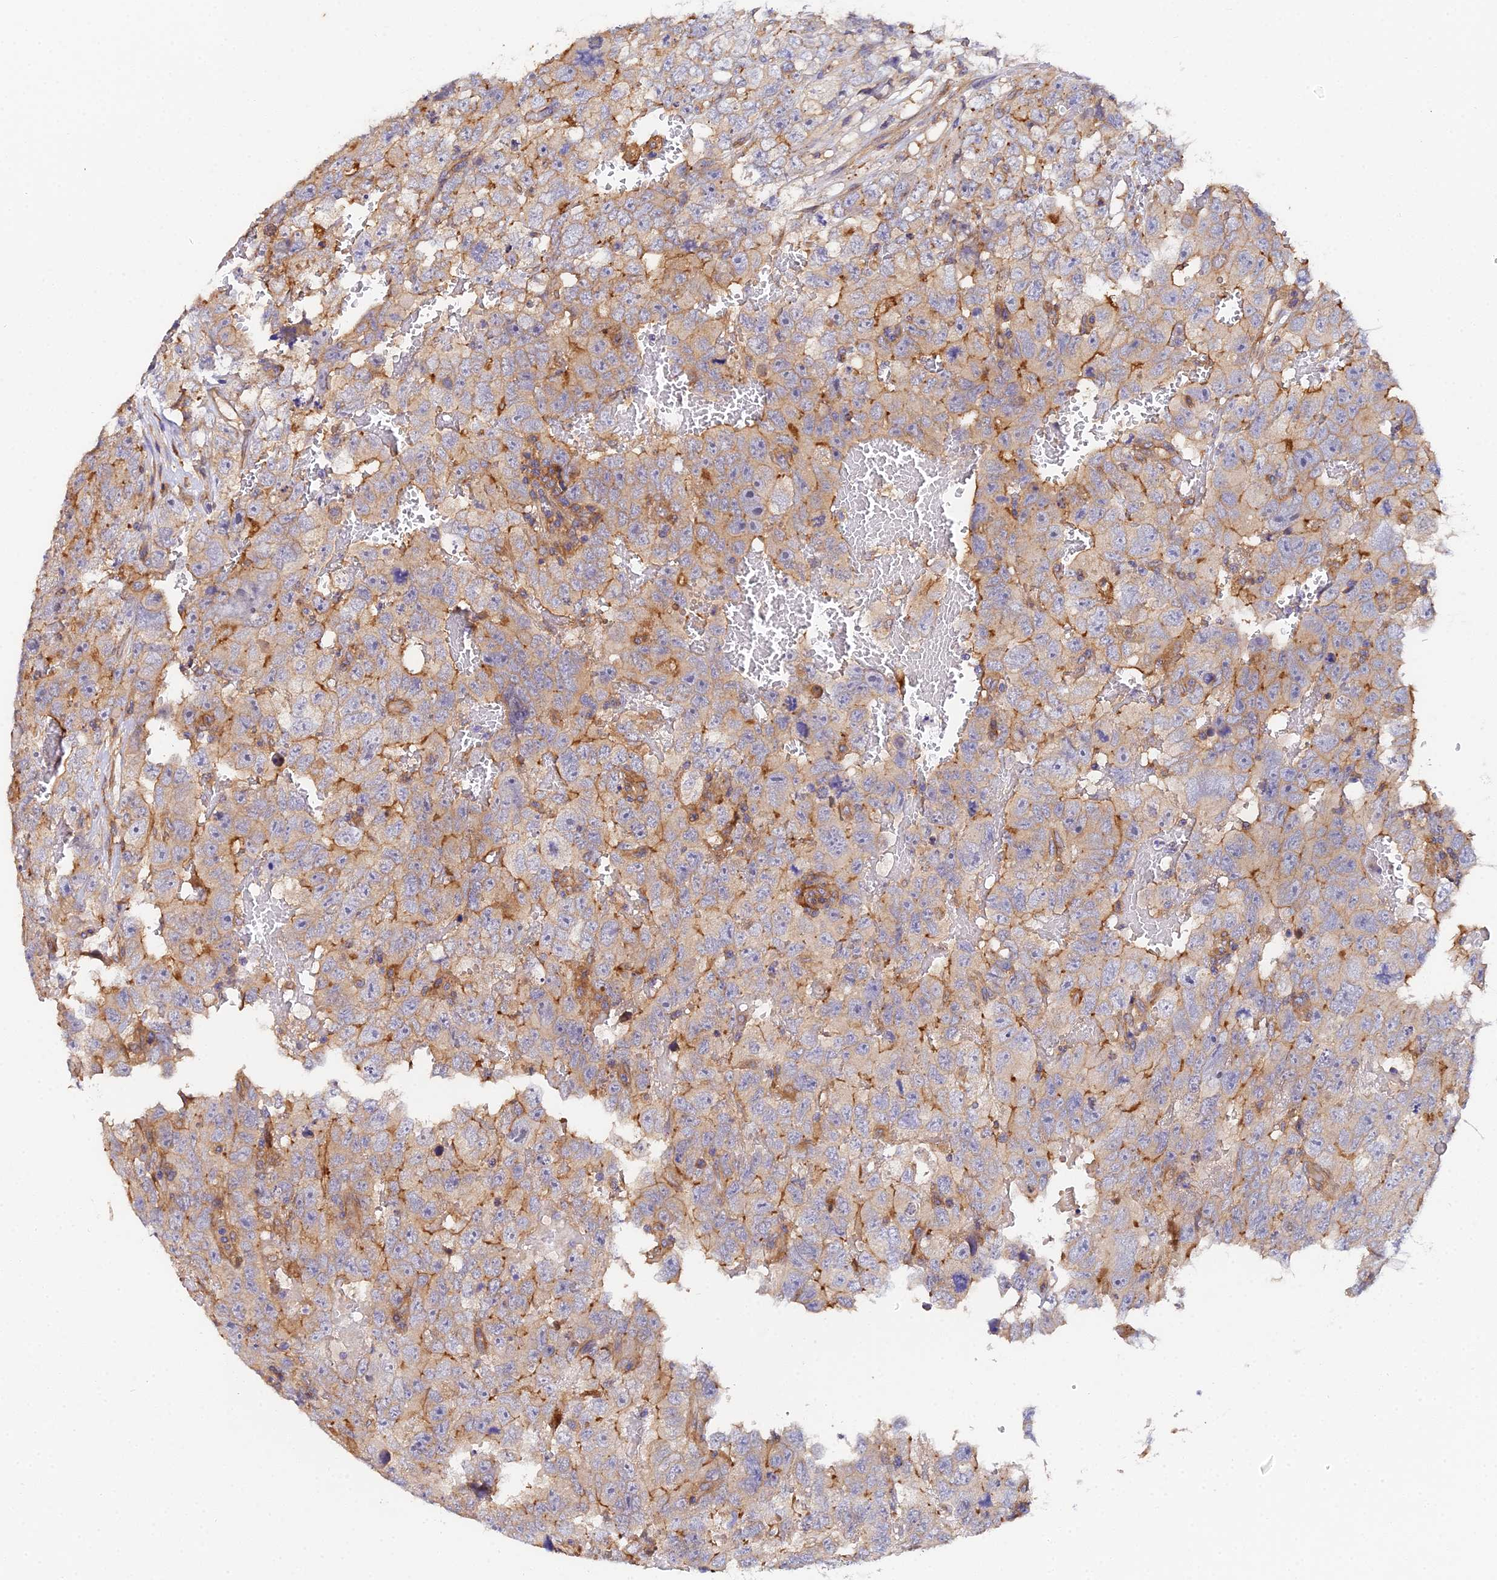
{"staining": {"intensity": "moderate", "quantity": "25%-75%", "location": "cytoplasmic/membranous"}, "tissue": "testis cancer", "cell_type": "Tumor cells", "image_type": "cancer", "snomed": [{"axis": "morphology", "description": "Carcinoma, Embryonal, NOS"}, {"axis": "topography", "description": "Testis"}], "caption": "Tumor cells demonstrate moderate cytoplasmic/membranous positivity in about 25%-75% of cells in embryonal carcinoma (testis). The protein is stained brown, and the nuclei are stained in blue (DAB (3,3'-diaminobenzidine) IHC with brightfield microscopy, high magnification).", "gene": "GNG5B", "patient": {"sex": "male", "age": 45}}